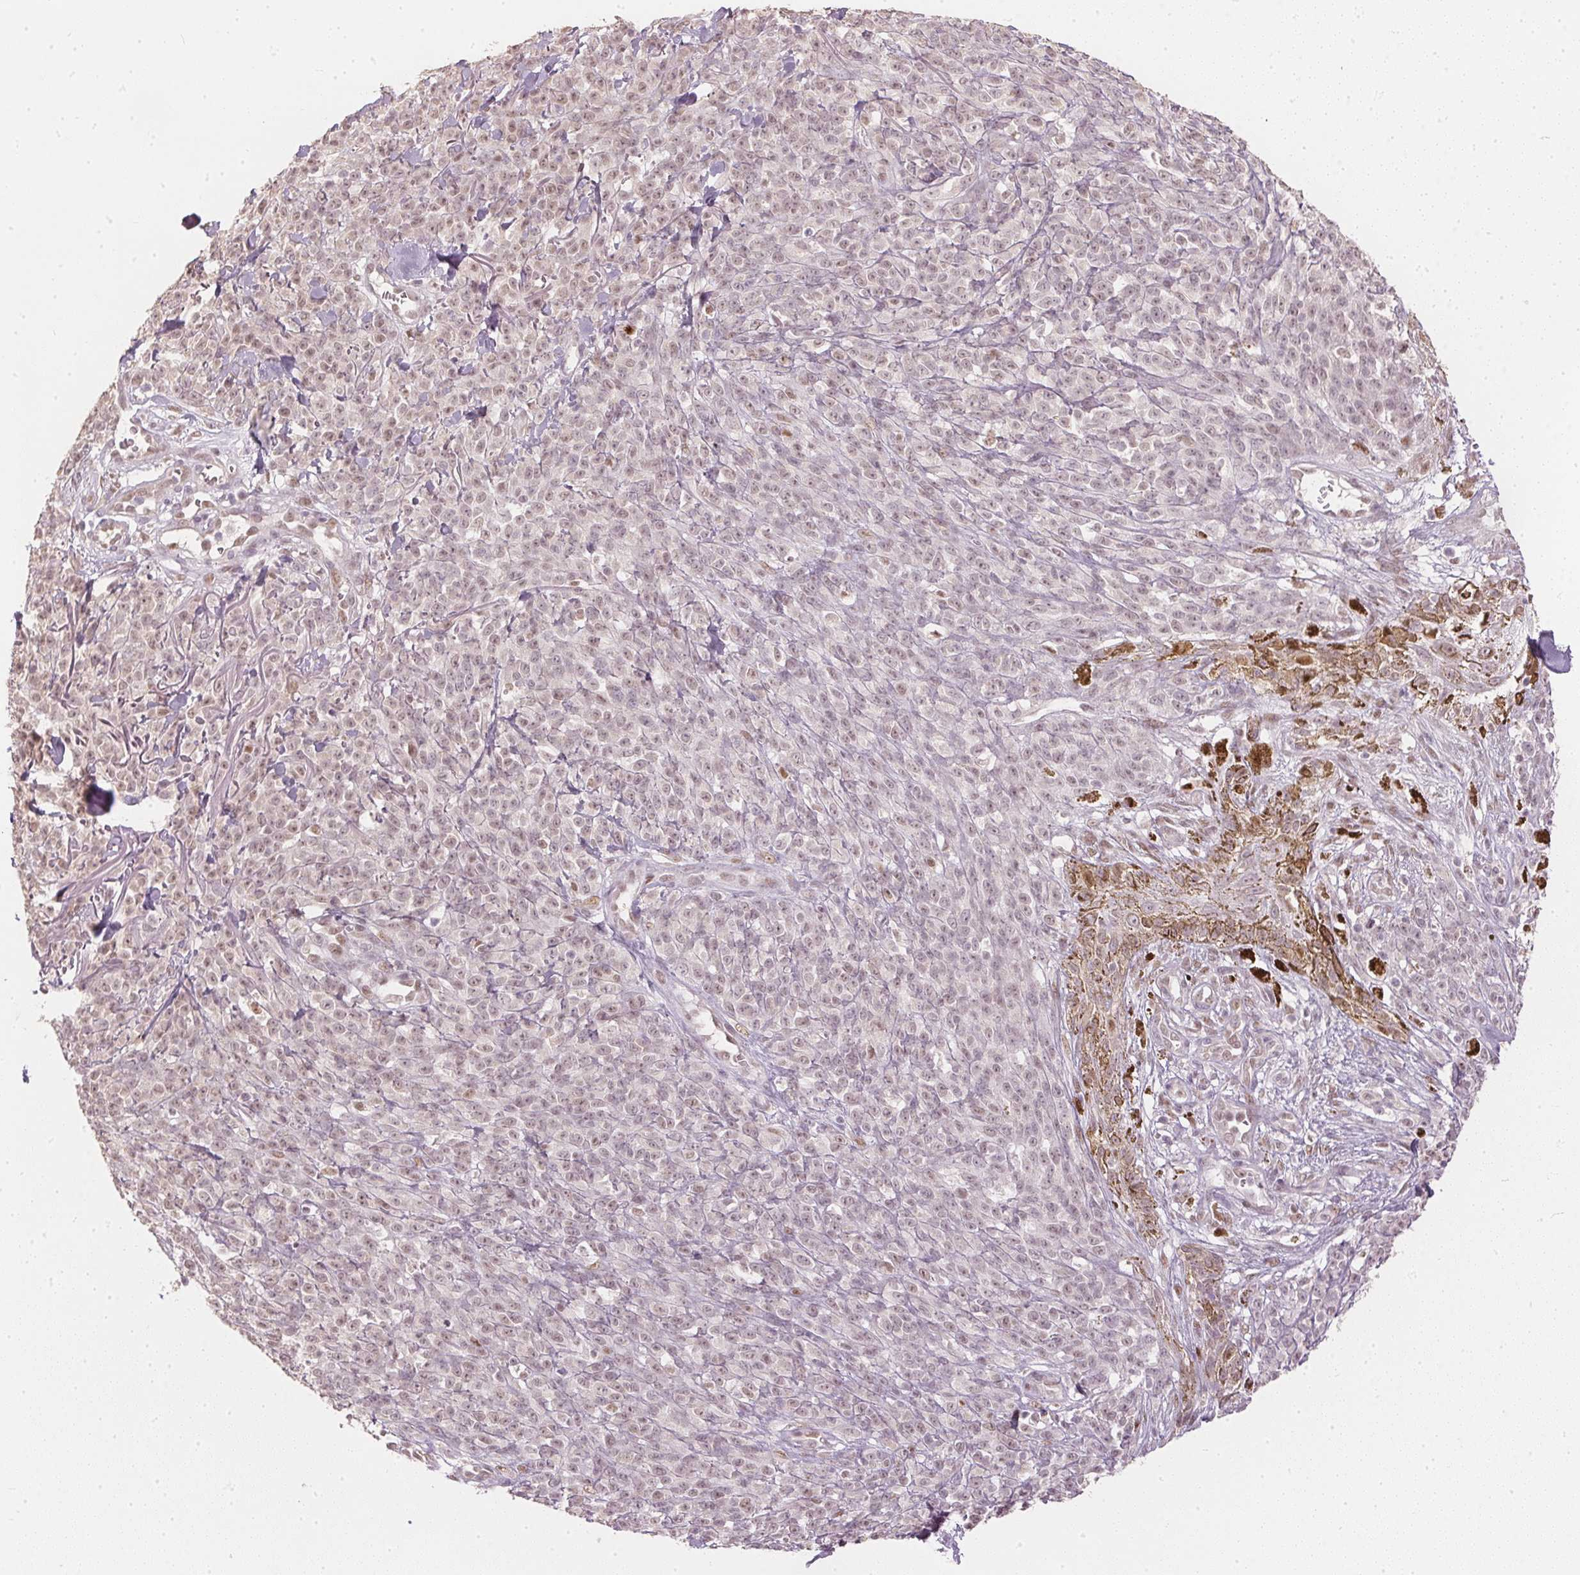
{"staining": {"intensity": "weak", "quantity": "25%-75%", "location": "nuclear"}, "tissue": "melanoma", "cell_type": "Tumor cells", "image_type": "cancer", "snomed": [{"axis": "morphology", "description": "Malignant melanoma, NOS"}, {"axis": "topography", "description": "Skin"}, {"axis": "topography", "description": "Skin of trunk"}], "caption": "Protein positivity by immunohistochemistry (IHC) shows weak nuclear positivity in about 25%-75% of tumor cells in malignant melanoma.", "gene": "SLC39A3", "patient": {"sex": "male", "age": 74}}